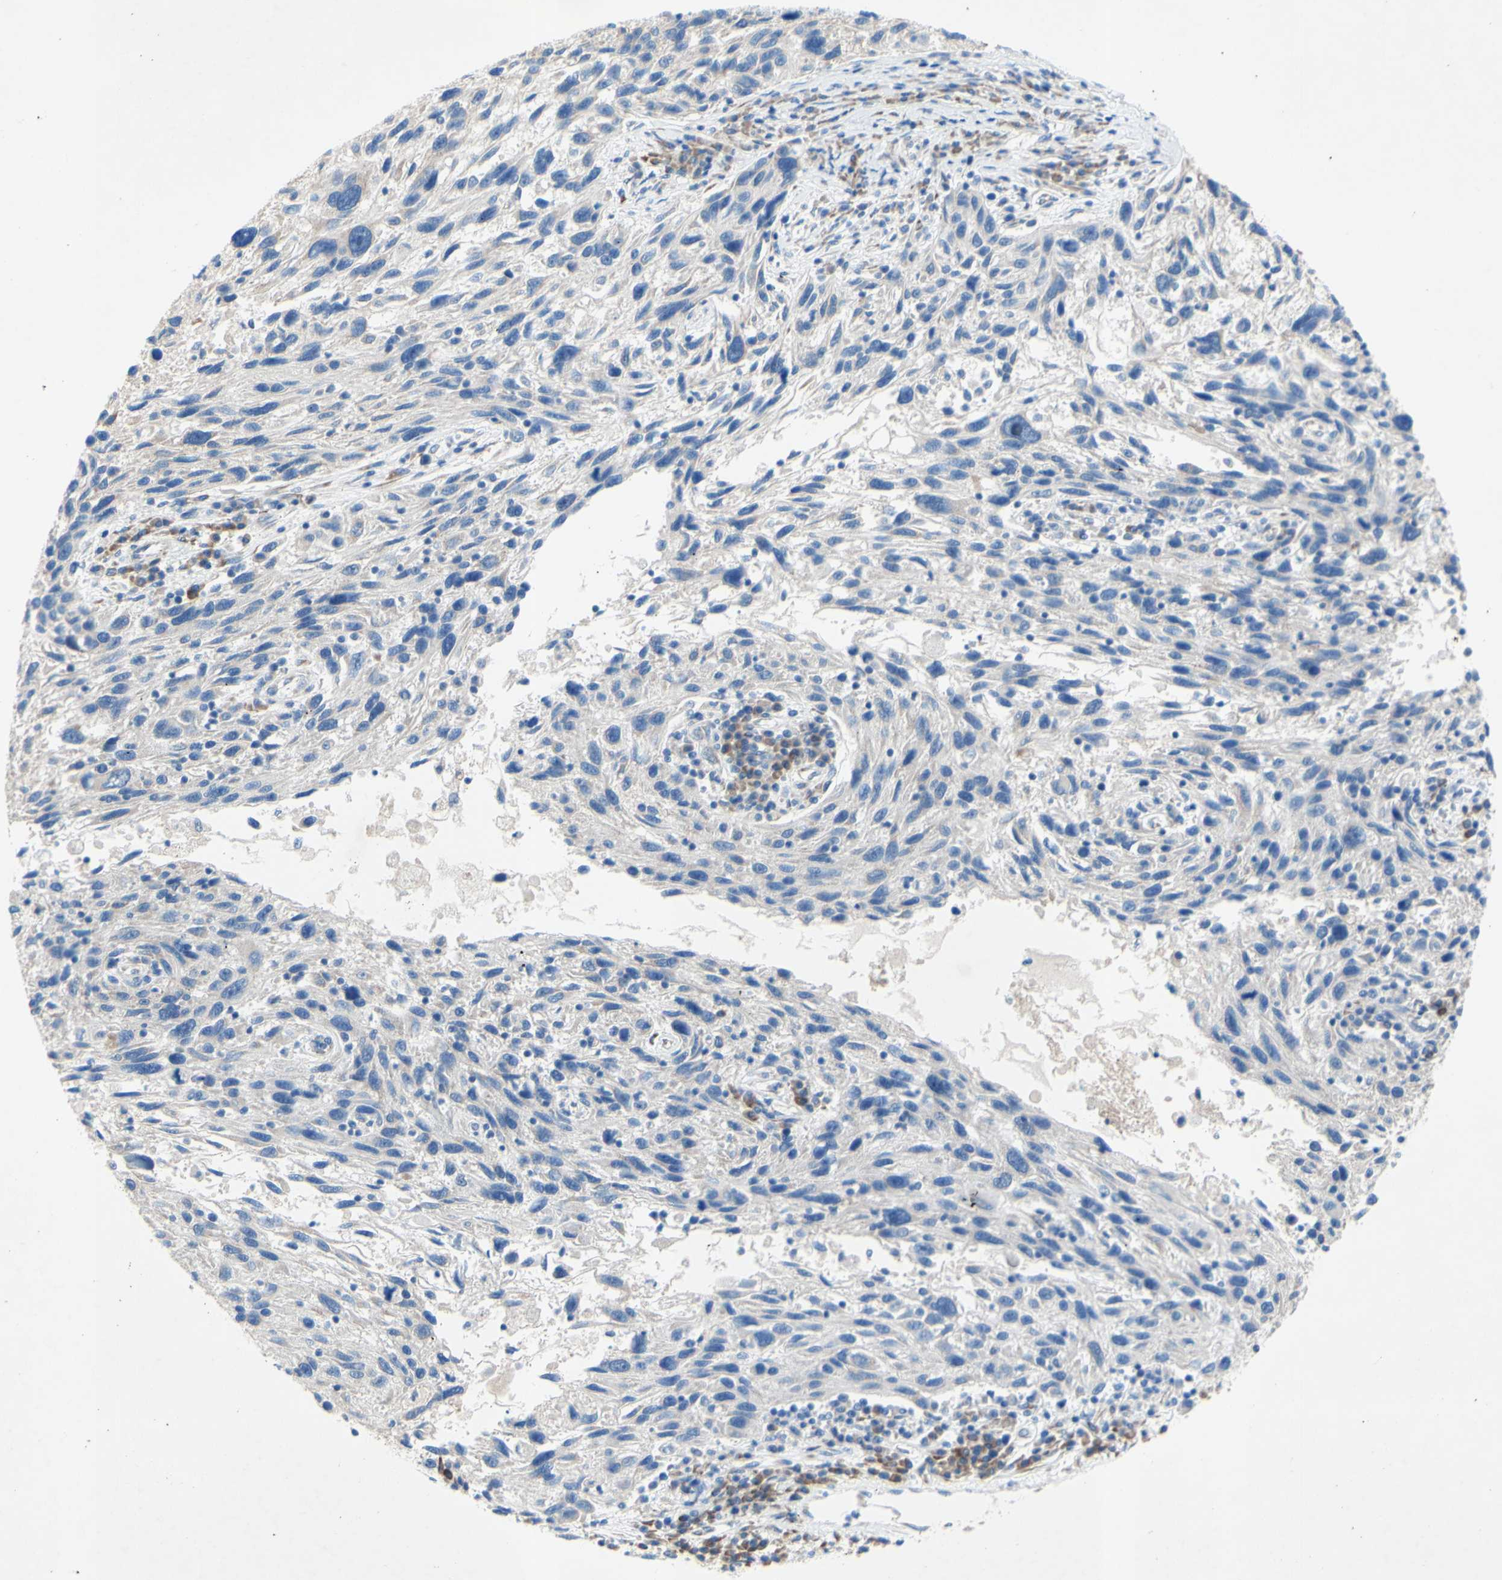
{"staining": {"intensity": "negative", "quantity": "none", "location": "none"}, "tissue": "melanoma", "cell_type": "Tumor cells", "image_type": "cancer", "snomed": [{"axis": "morphology", "description": "Malignant melanoma, NOS"}, {"axis": "topography", "description": "Skin"}], "caption": "An immunohistochemistry histopathology image of malignant melanoma is shown. There is no staining in tumor cells of malignant melanoma.", "gene": "TMIGD2", "patient": {"sex": "male", "age": 53}}